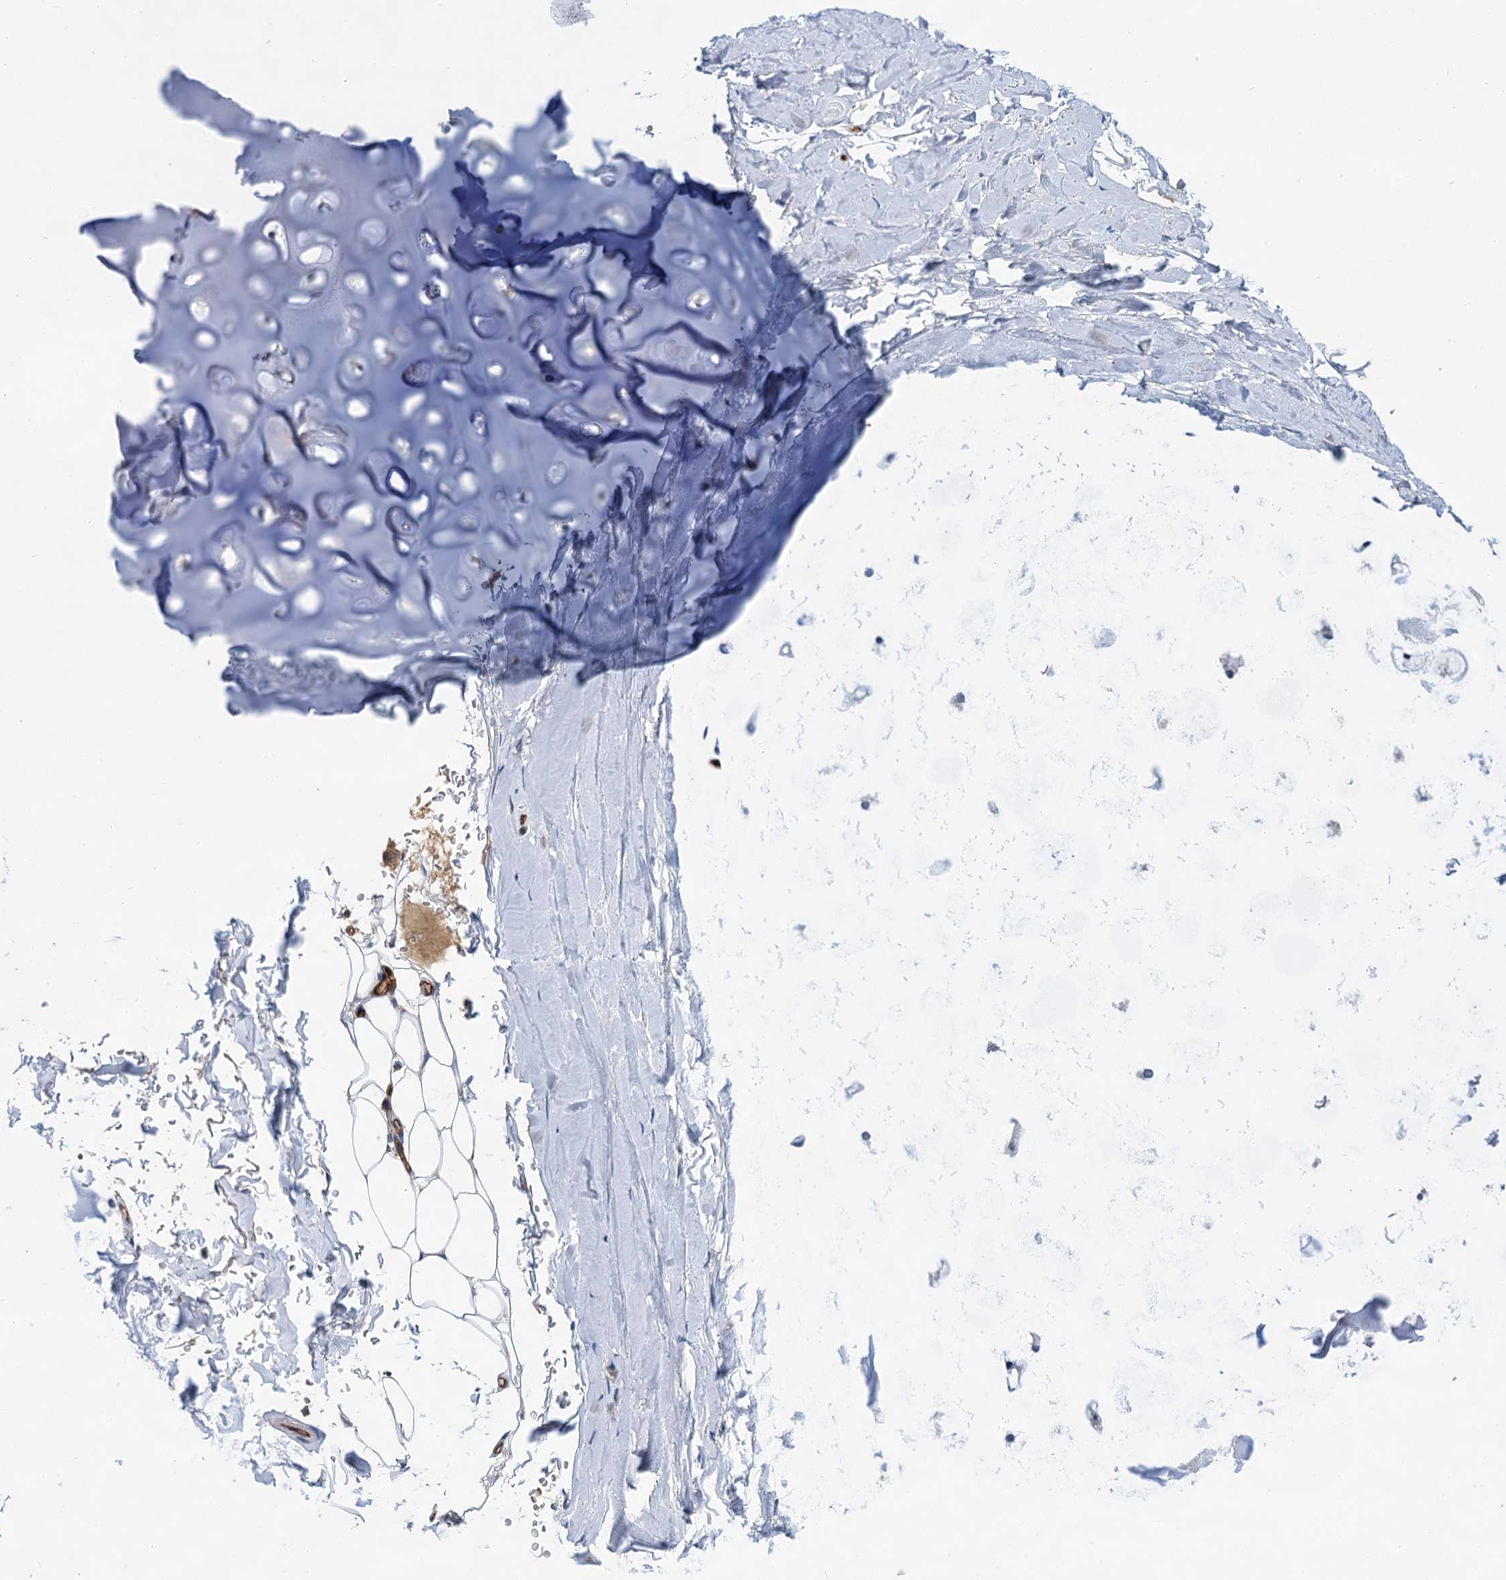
{"staining": {"intensity": "negative", "quantity": "none", "location": "none"}, "tissue": "adipose tissue", "cell_type": "Adipocytes", "image_type": "normal", "snomed": [{"axis": "morphology", "description": "Normal tissue, NOS"}, {"axis": "topography", "description": "Lymph node"}, {"axis": "topography", "description": "Bronchus"}], "caption": "IHC micrograph of normal adipose tissue stained for a protein (brown), which demonstrates no staining in adipocytes.", "gene": "ABLIM1", "patient": {"sex": "male", "age": 63}}